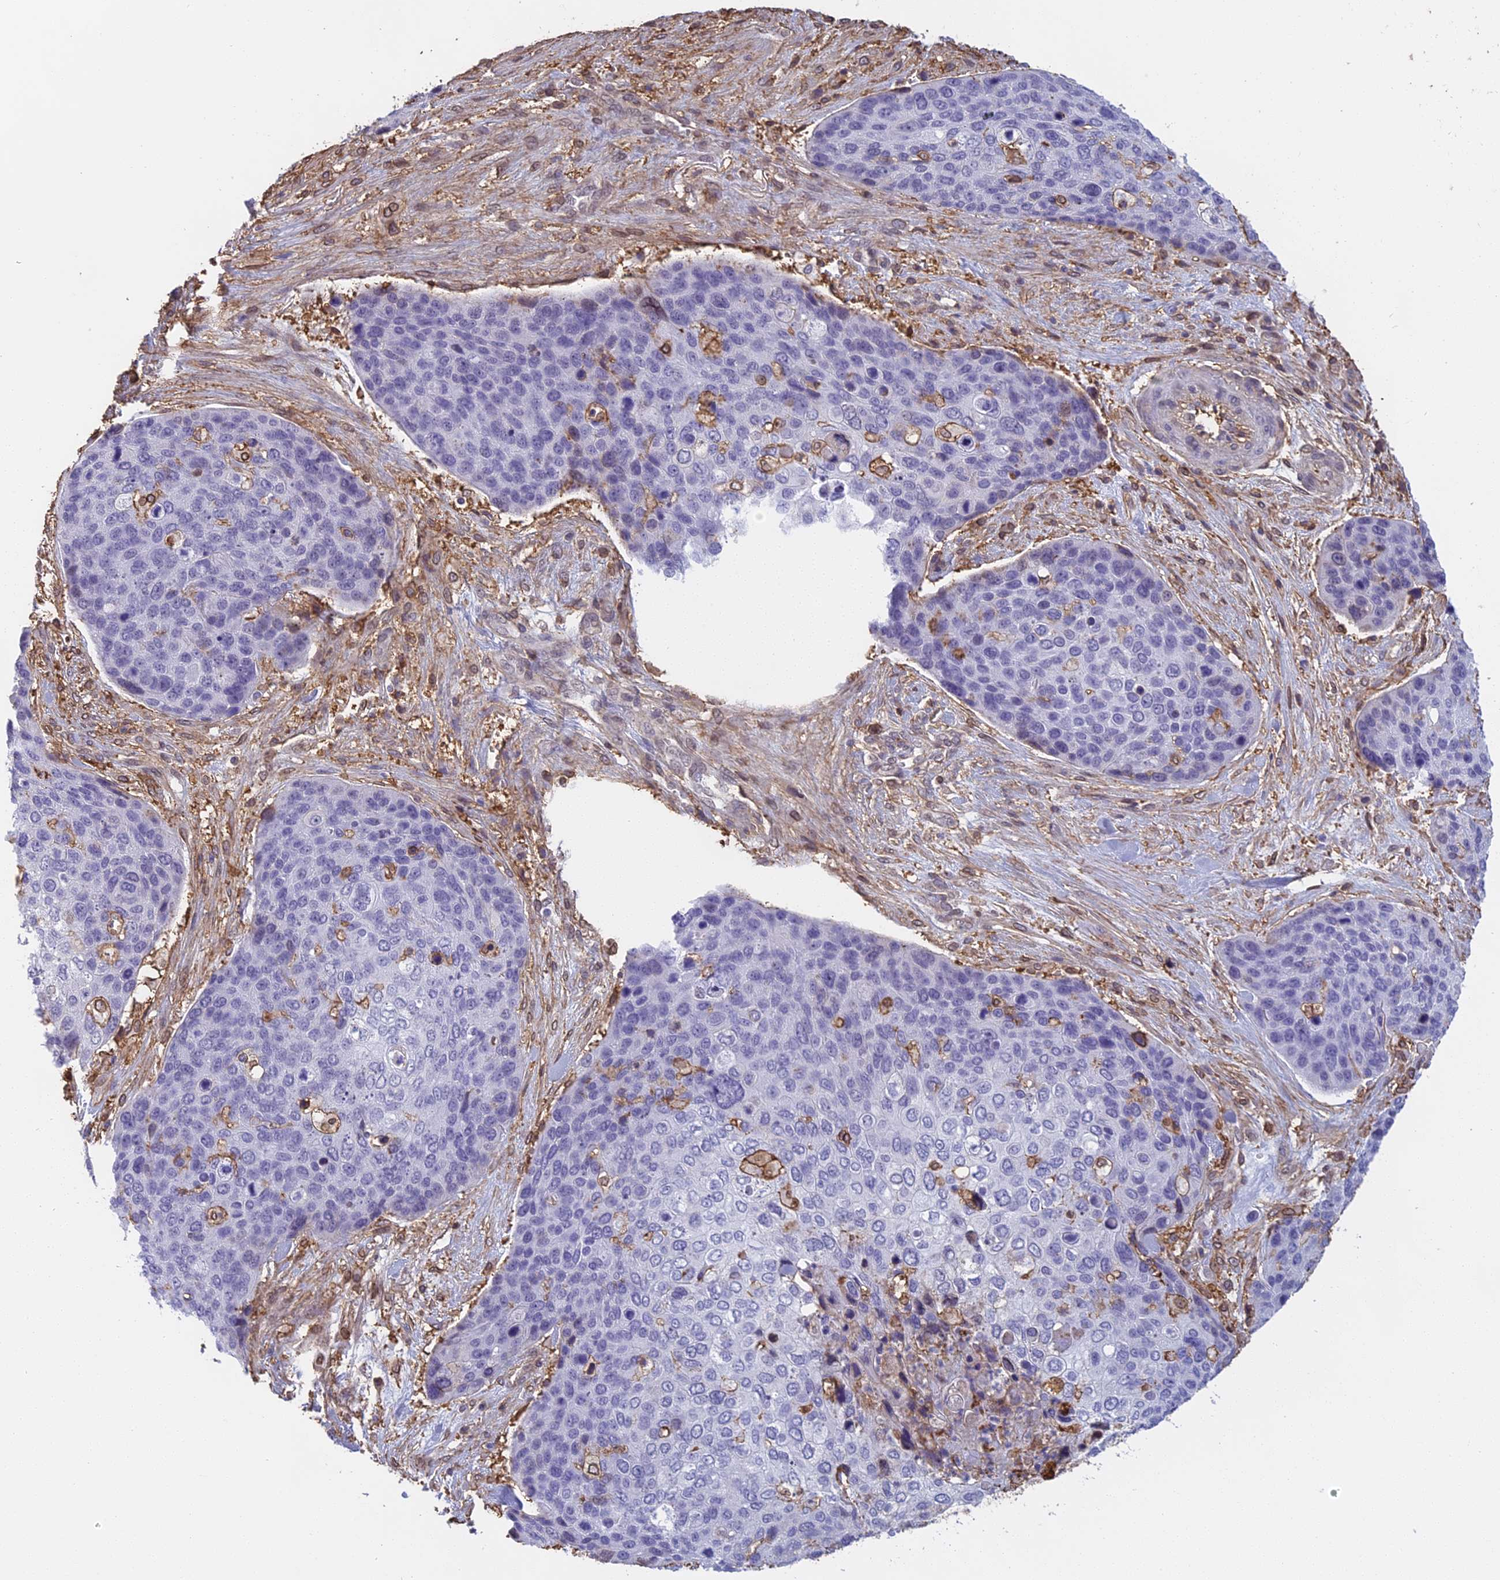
{"staining": {"intensity": "negative", "quantity": "none", "location": "none"}, "tissue": "skin cancer", "cell_type": "Tumor cells", "image_type": "cancer", "snomed": [{"axis": "morphology", "description": "Basal cell carcinoma"}, {"axis": "topography", "description": "Skin"}], "caption": "Immunohistochemistry of skin cancer (basal cell carcinoma) demonstrates no staining in tumor cells.", "gene": "TMEM255B", "patient": {"sex": "female", "age": 74}}